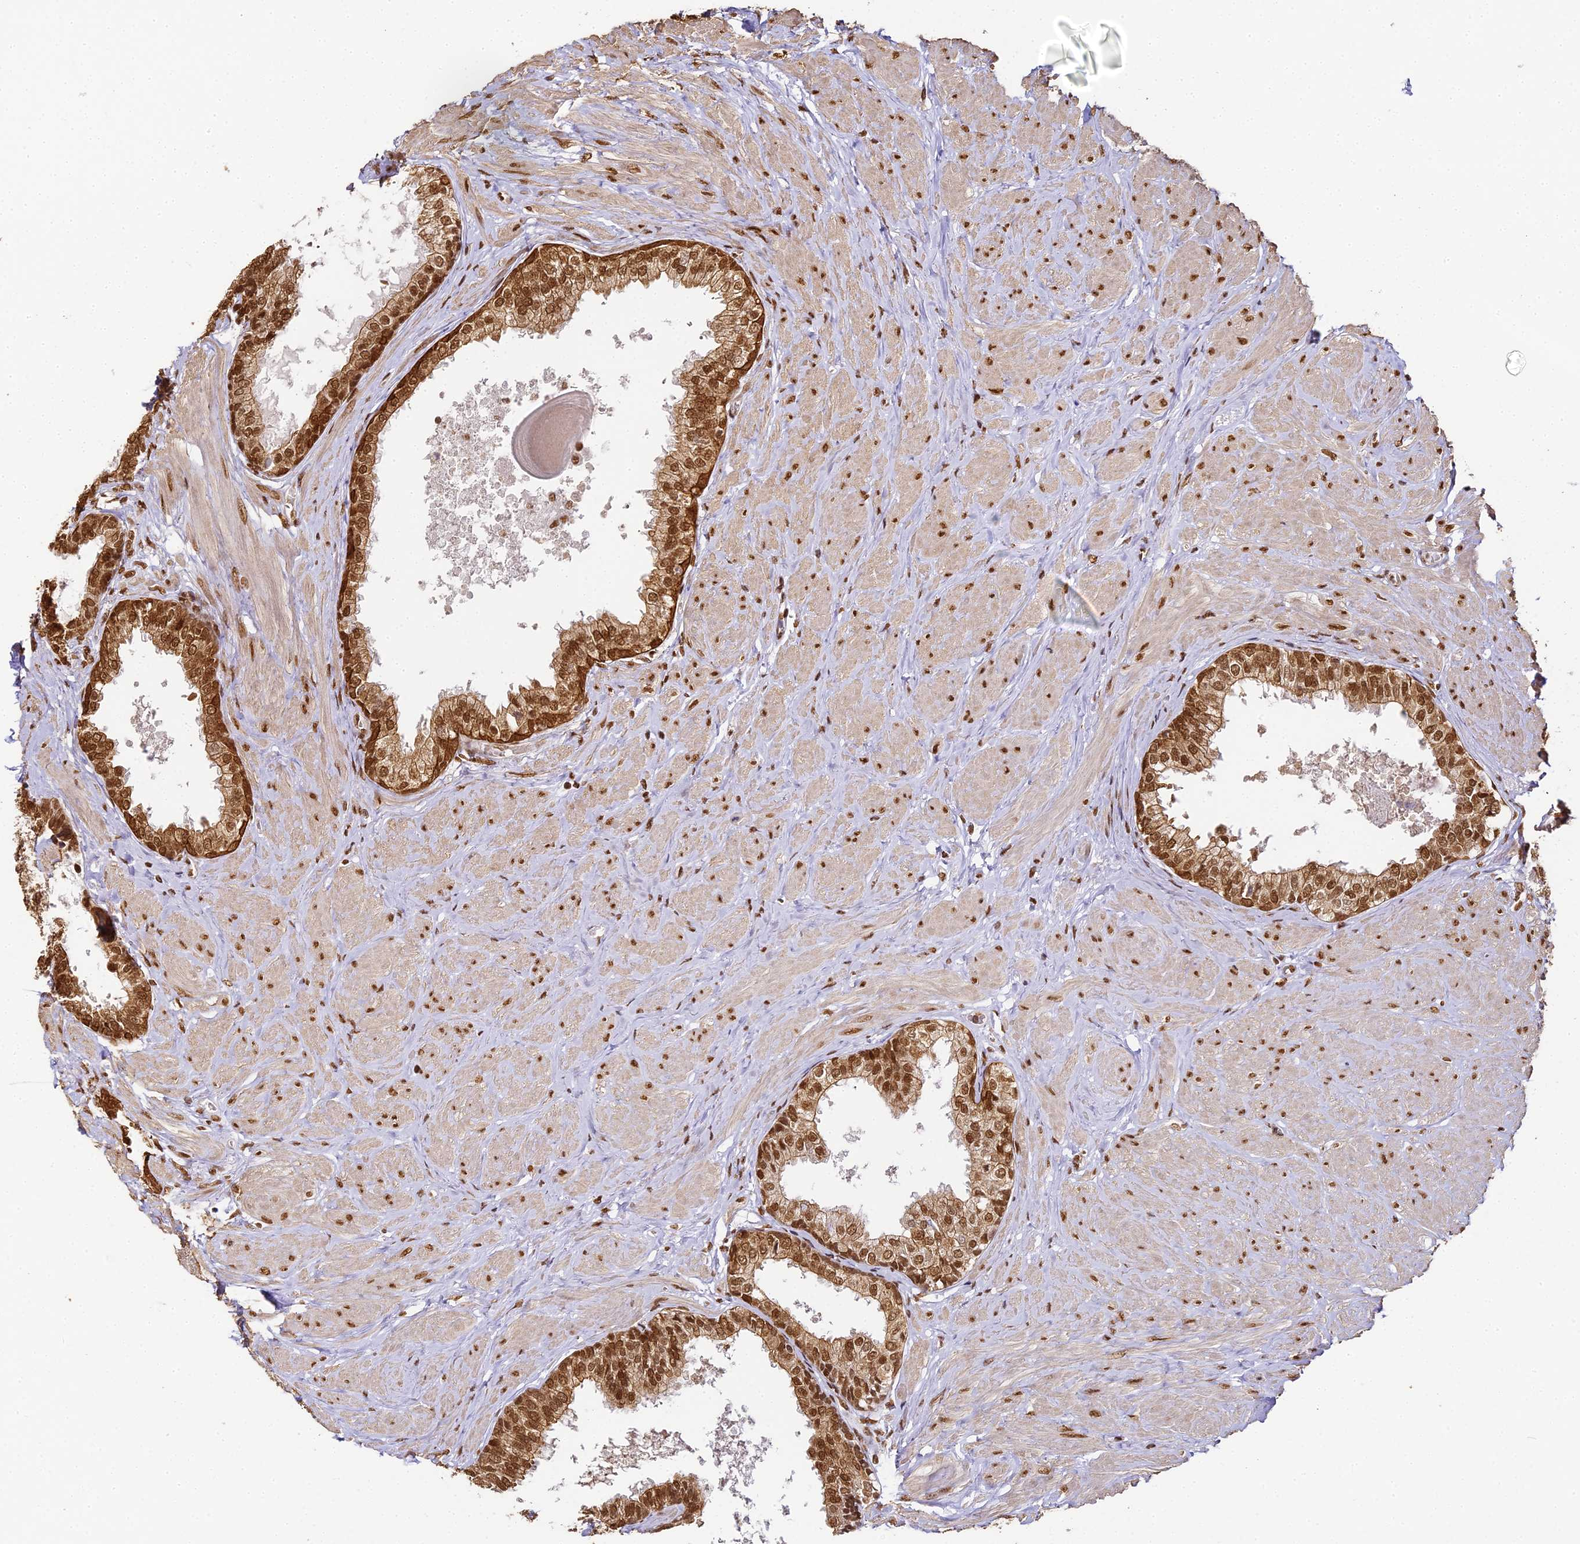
{"staining": {"intensity": "strong", "quantity": ">75%", "location": "cytoplasmic/membranous,nuclear"}, "tissue": "prostate", "cell_type": "Glandular cells", "image_type": "normal", "snomed": [{"axis": "morphology", "description": "Normal tissue, NOS"}, {"axis": "topography", "description": "Prostate"}], "caption": "This micrograph reveals immunohistochemistry (IHC) staining of normal prostate, with high strong cytoplasmic/membranous,nuclear positivity in approximately >75% of glandular cells.", "gene": "HNRNPA1", "patient": {"sex": "male", "age": 48}}